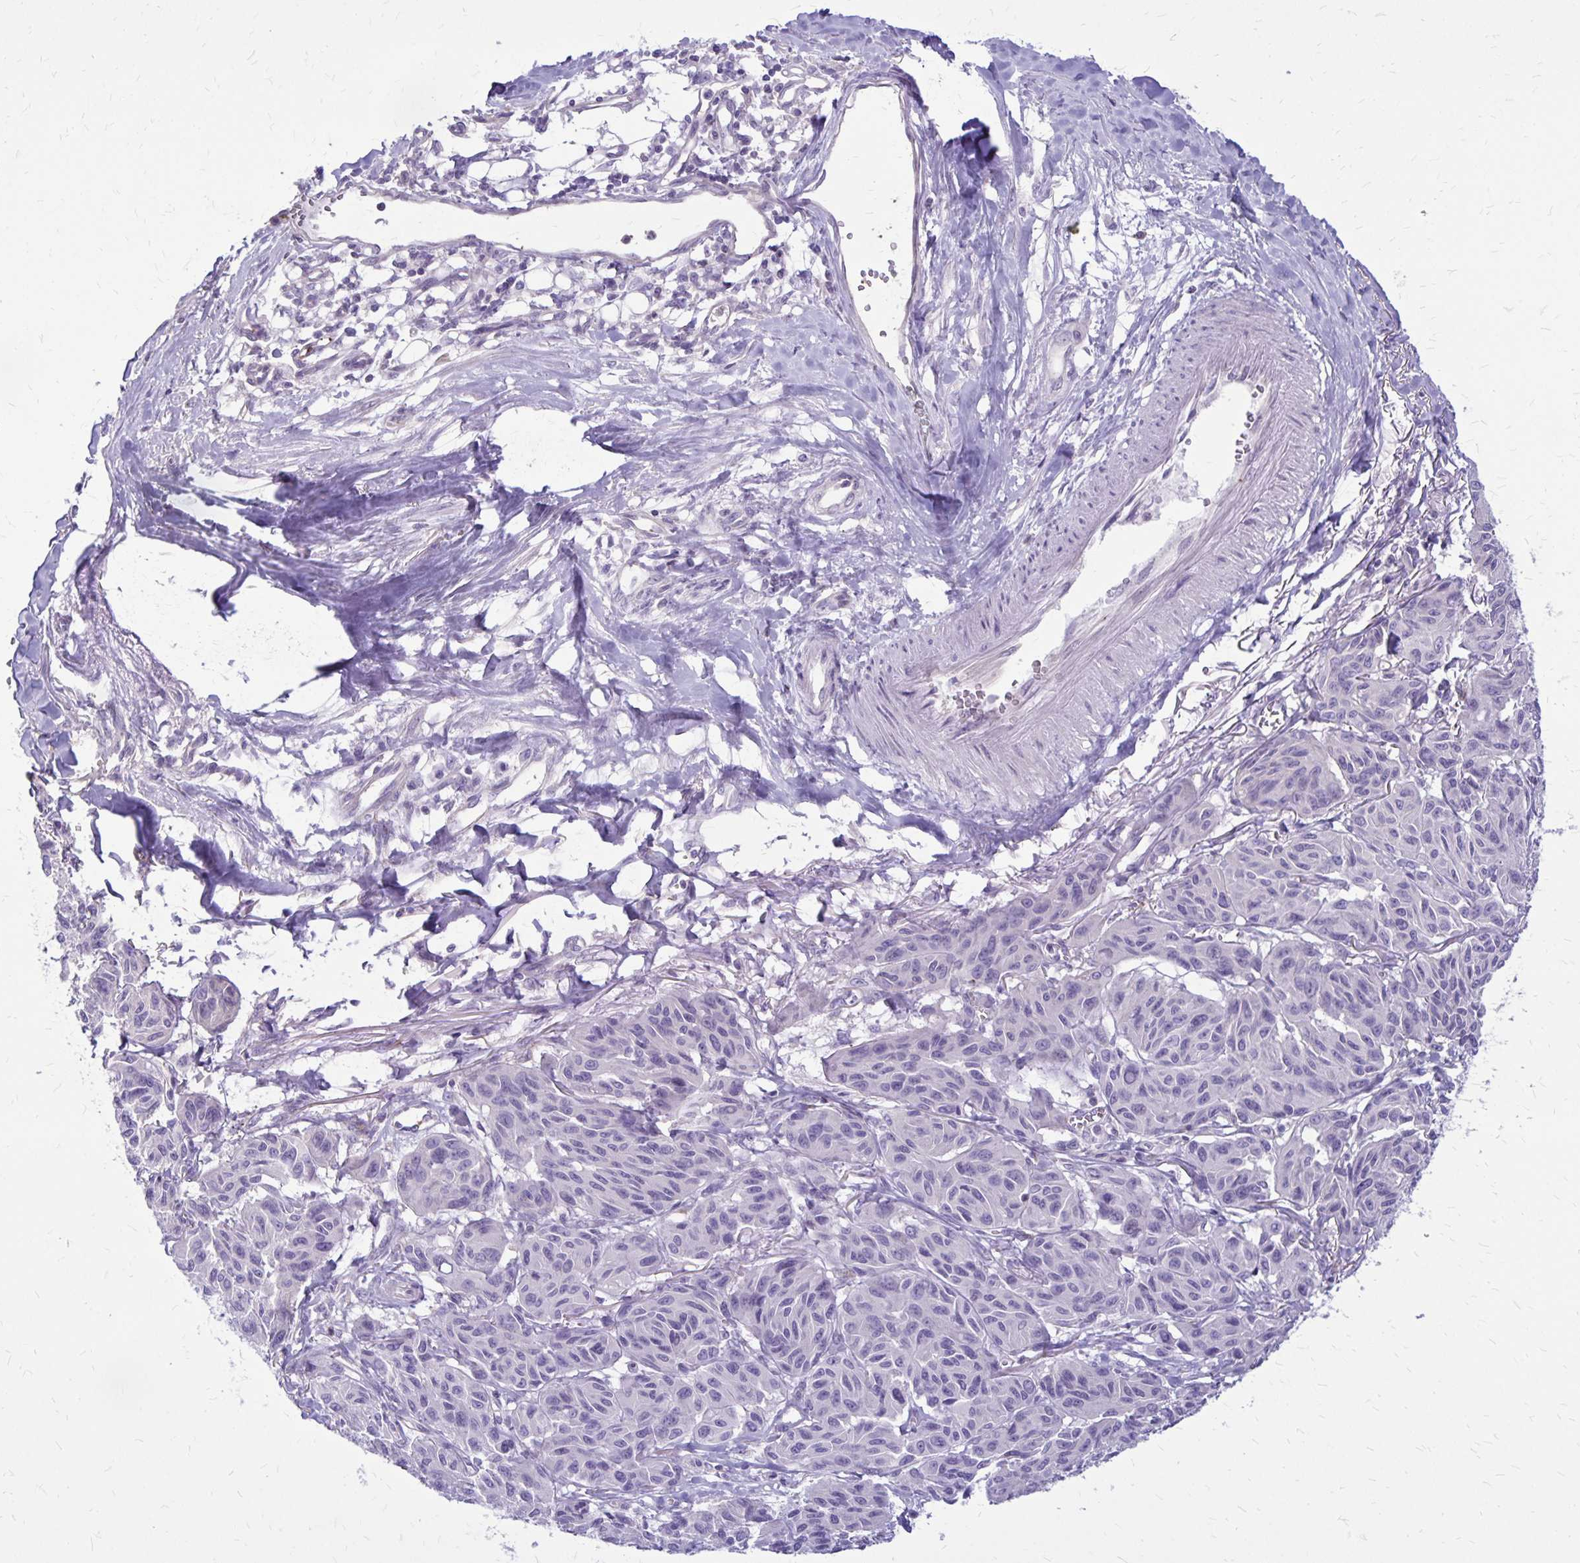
{"staining": {"intensity": "negative", "quantity": "none", "location": "none"}, "tissue": "melanoma", "cell_type": "Tumor cells", "image_type": "cancer", "snomed": [{"axis": "morphology", "description": "Malignant melanoma, NOS"}, {"axis": "topography", "description": "Skin"}], "caption": "Protein analysis of melanoma demonstrates no significant positivity in tumor cells.", "gene": "GP9", "patient": {"sex": "female", "age": 66}}